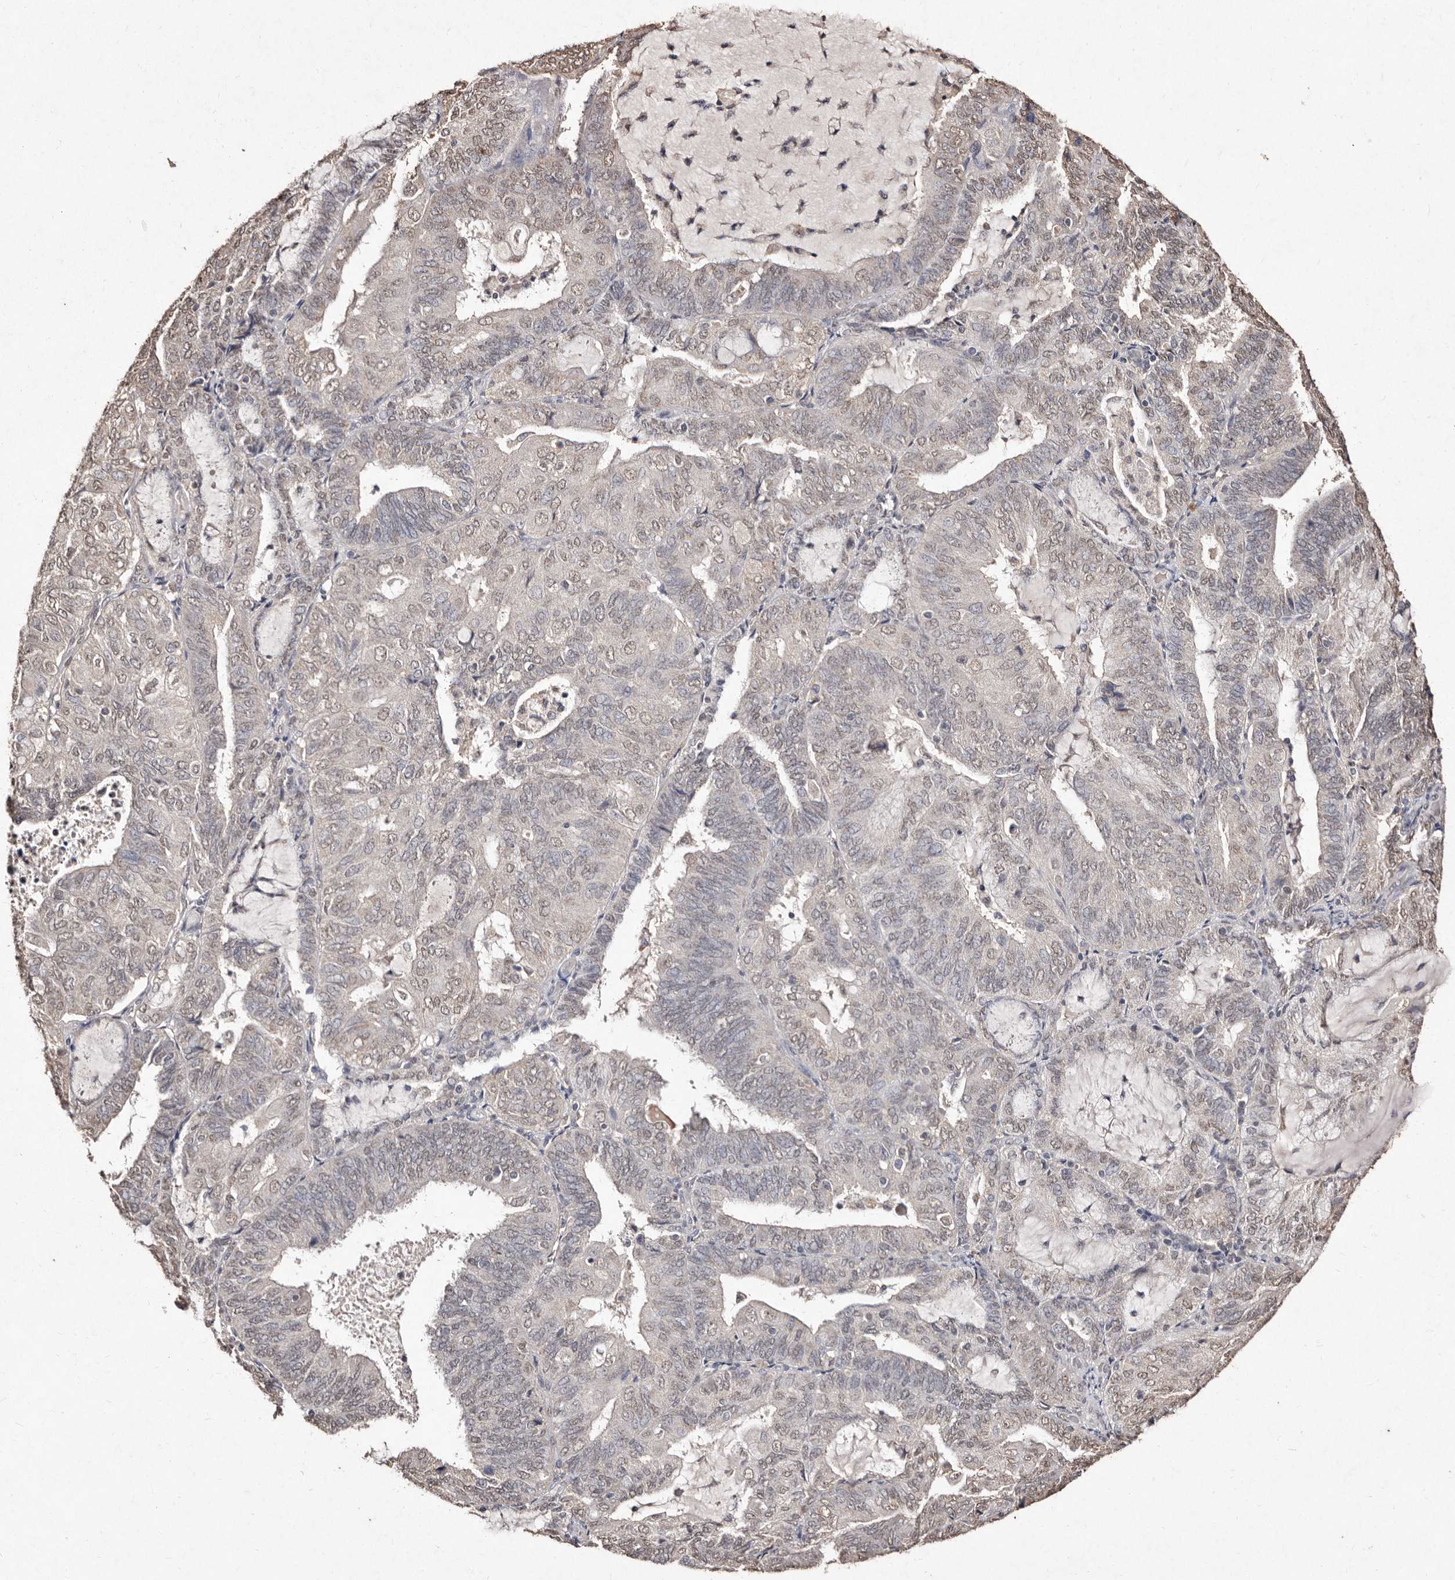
{"staining": {"intensity": "weak", "quantity": ">75%", "location": "nuclear"}, "tissue": "endometrial cancer", "cell_type": "Tumor cells", "image_type": "cancer", "snomed": [{"axis": "morphology", "description": "Adenocarcinoma, NOS"}, {"axis": "topography", "description": "Endometrium"}], "caption": "Adenocarcinoma (endometrial) stained with DAB IHC demonstrates low levels of weak nuclear staining in about >75% of tumor cells. Immunohistochemistry stains the protein of interest in brown and the nuclei are stained blue.", "gene": "ERBB4", "patient": {"sex": "female", "age": 81}}